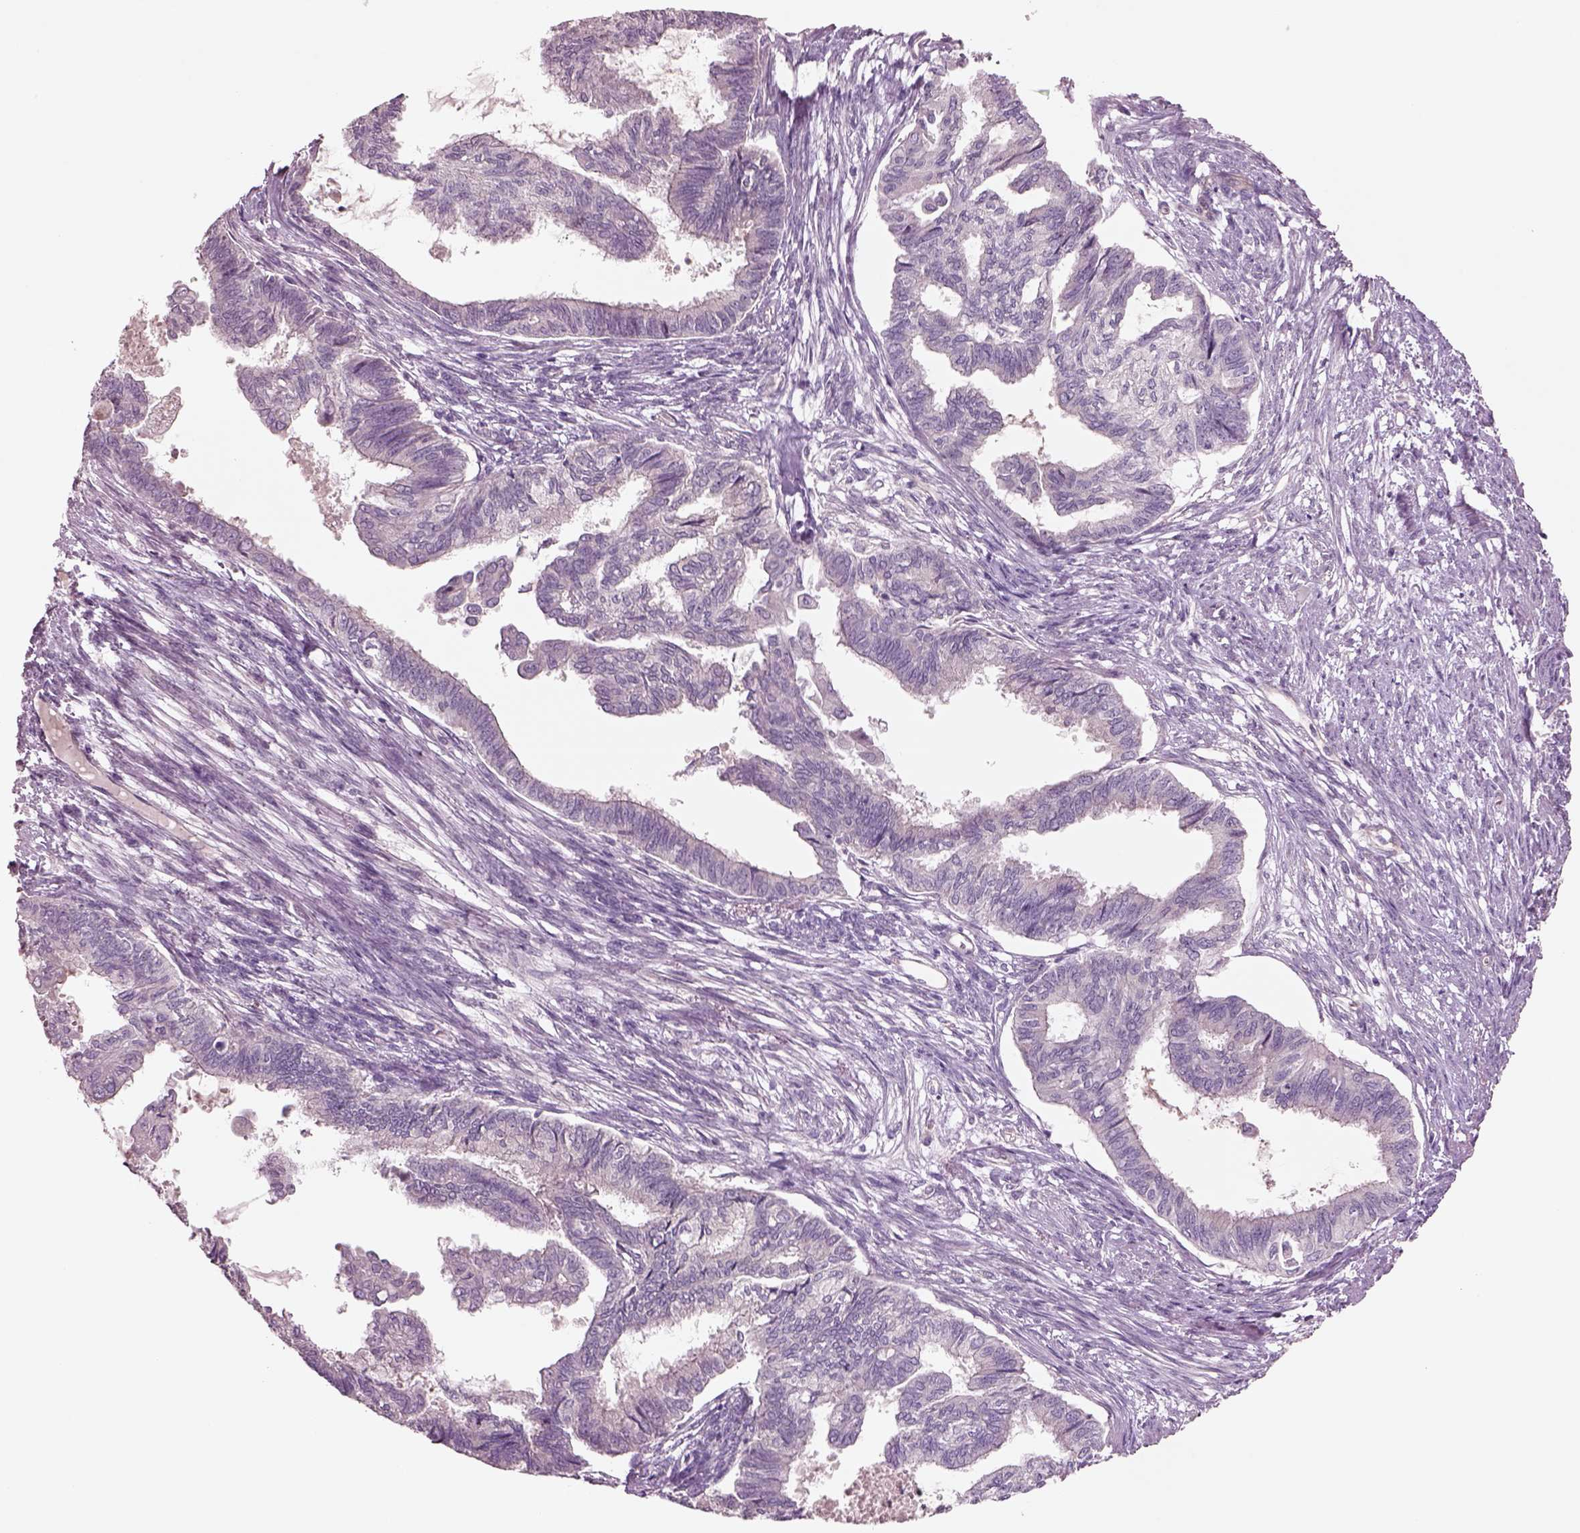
{"staining": {"intensity": "negative", "quantity": "none", "location": "none"}, "tissue": "endometrial cancer", "cell_type": "Tumor cells", "image_type": "cancer", "snomed": [{"axis": "morphology", "description": "Adenocarcinoma, NOS"}, {"axis": "topography", "description": "Endometrium"}], "caption": "This is an IHC image of endometrial adenocarcinoma. There is no expression in tumor cells.", "gene": "DUOXA2", "patient": {"sex": "female", "age": 86}}